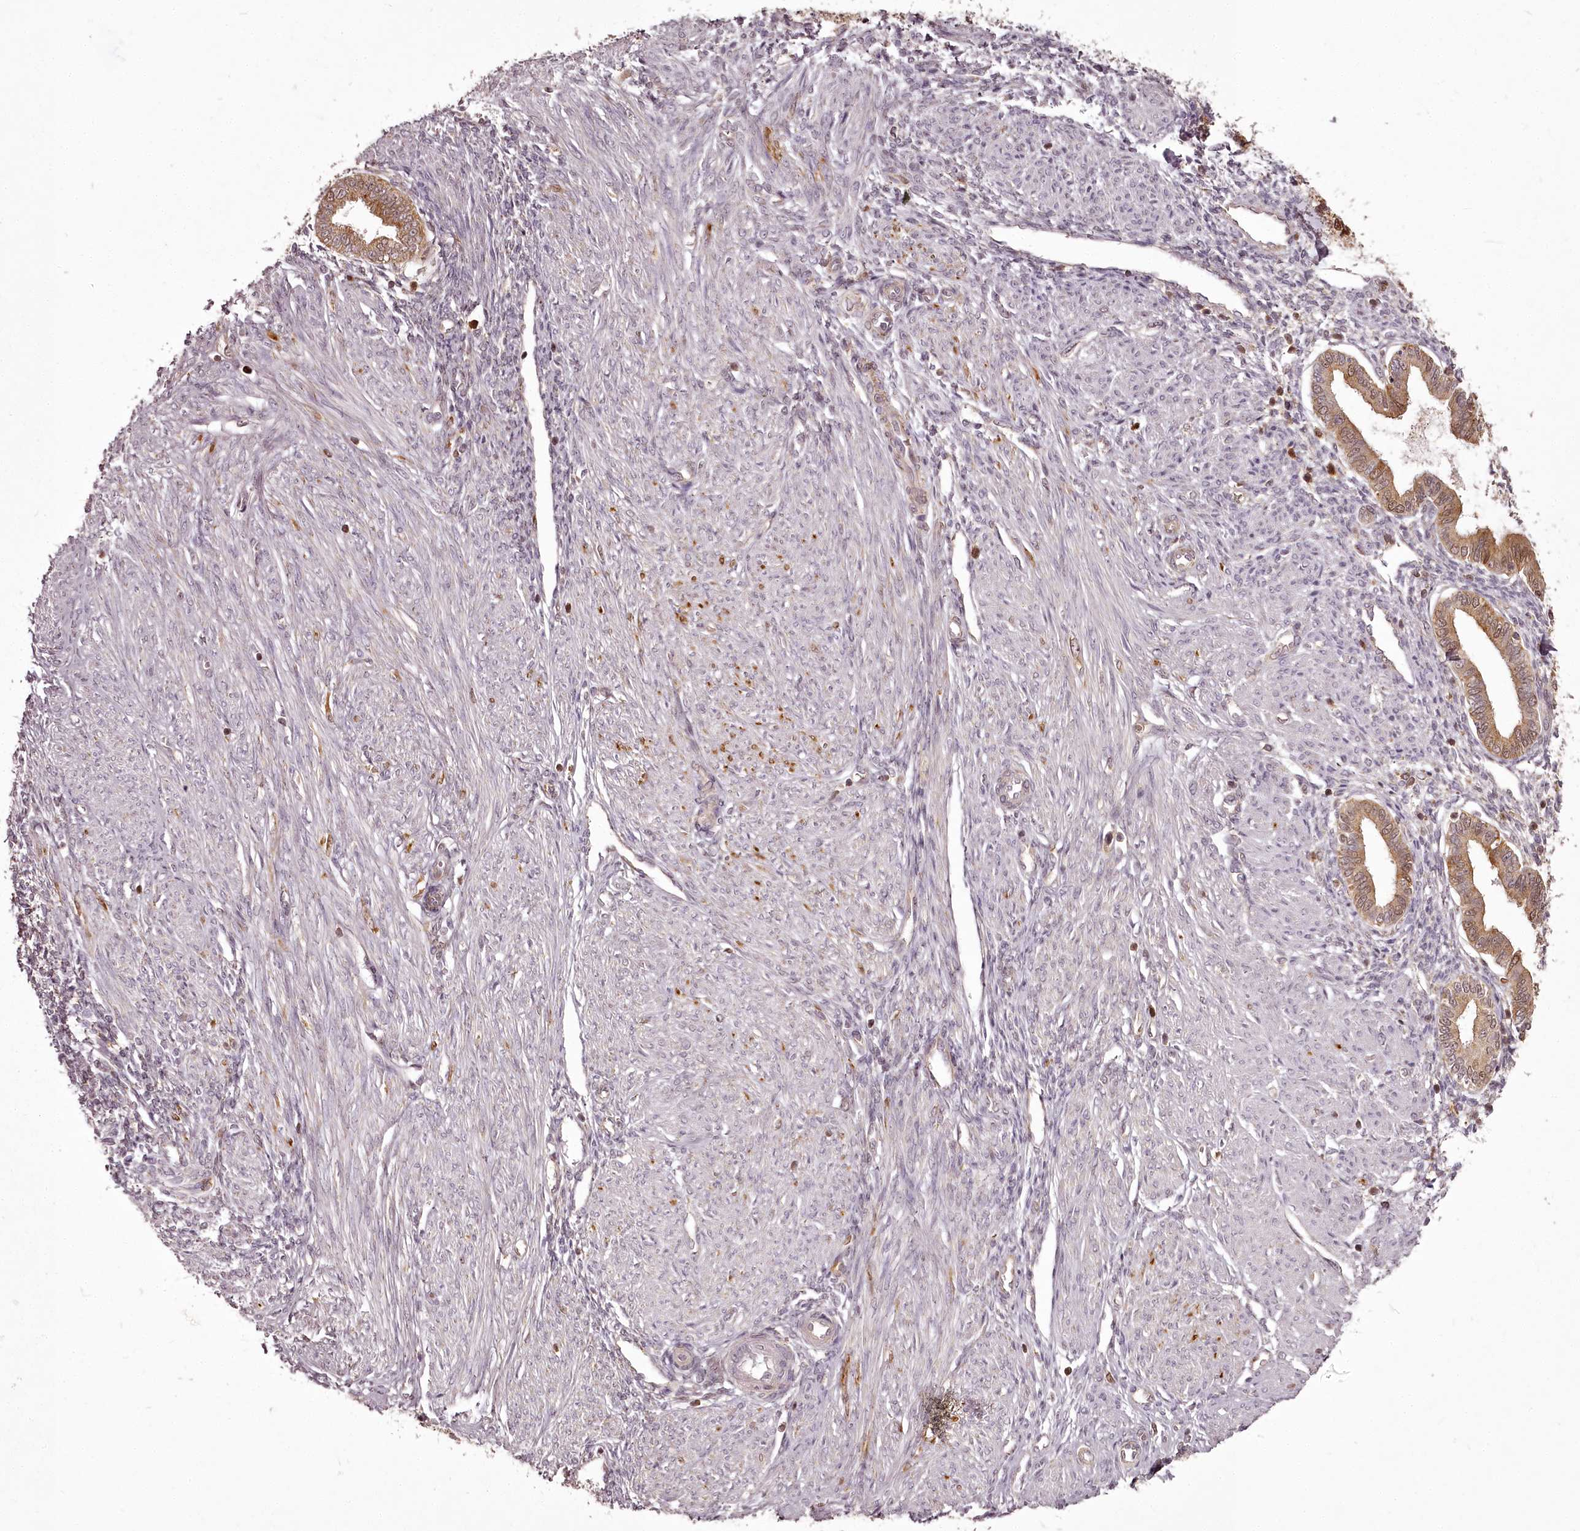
{"staining": {"intensity": "moderate", "quantity": "25%-75%", "location": "cytoplasmic/membranous"}, "tissue": "endometrium", "cell_type": "Cells in endometrial stroma", "image_type": "normal", "snomed": [{"axis": "morphology", "description": "Normal tissue, NOS"}, {"axis": "topography", "description": "Endometrium"}], "caption": "Approximately 25%-75% of cells in endometrial stroma in unremarkable human endometrium display moderate cytoplasmic/membranous protein positivity as visualized by brown immunohistochemical staining.", "gene": "CHCHD2", "patient": {"sex": "female", "age": 53}}